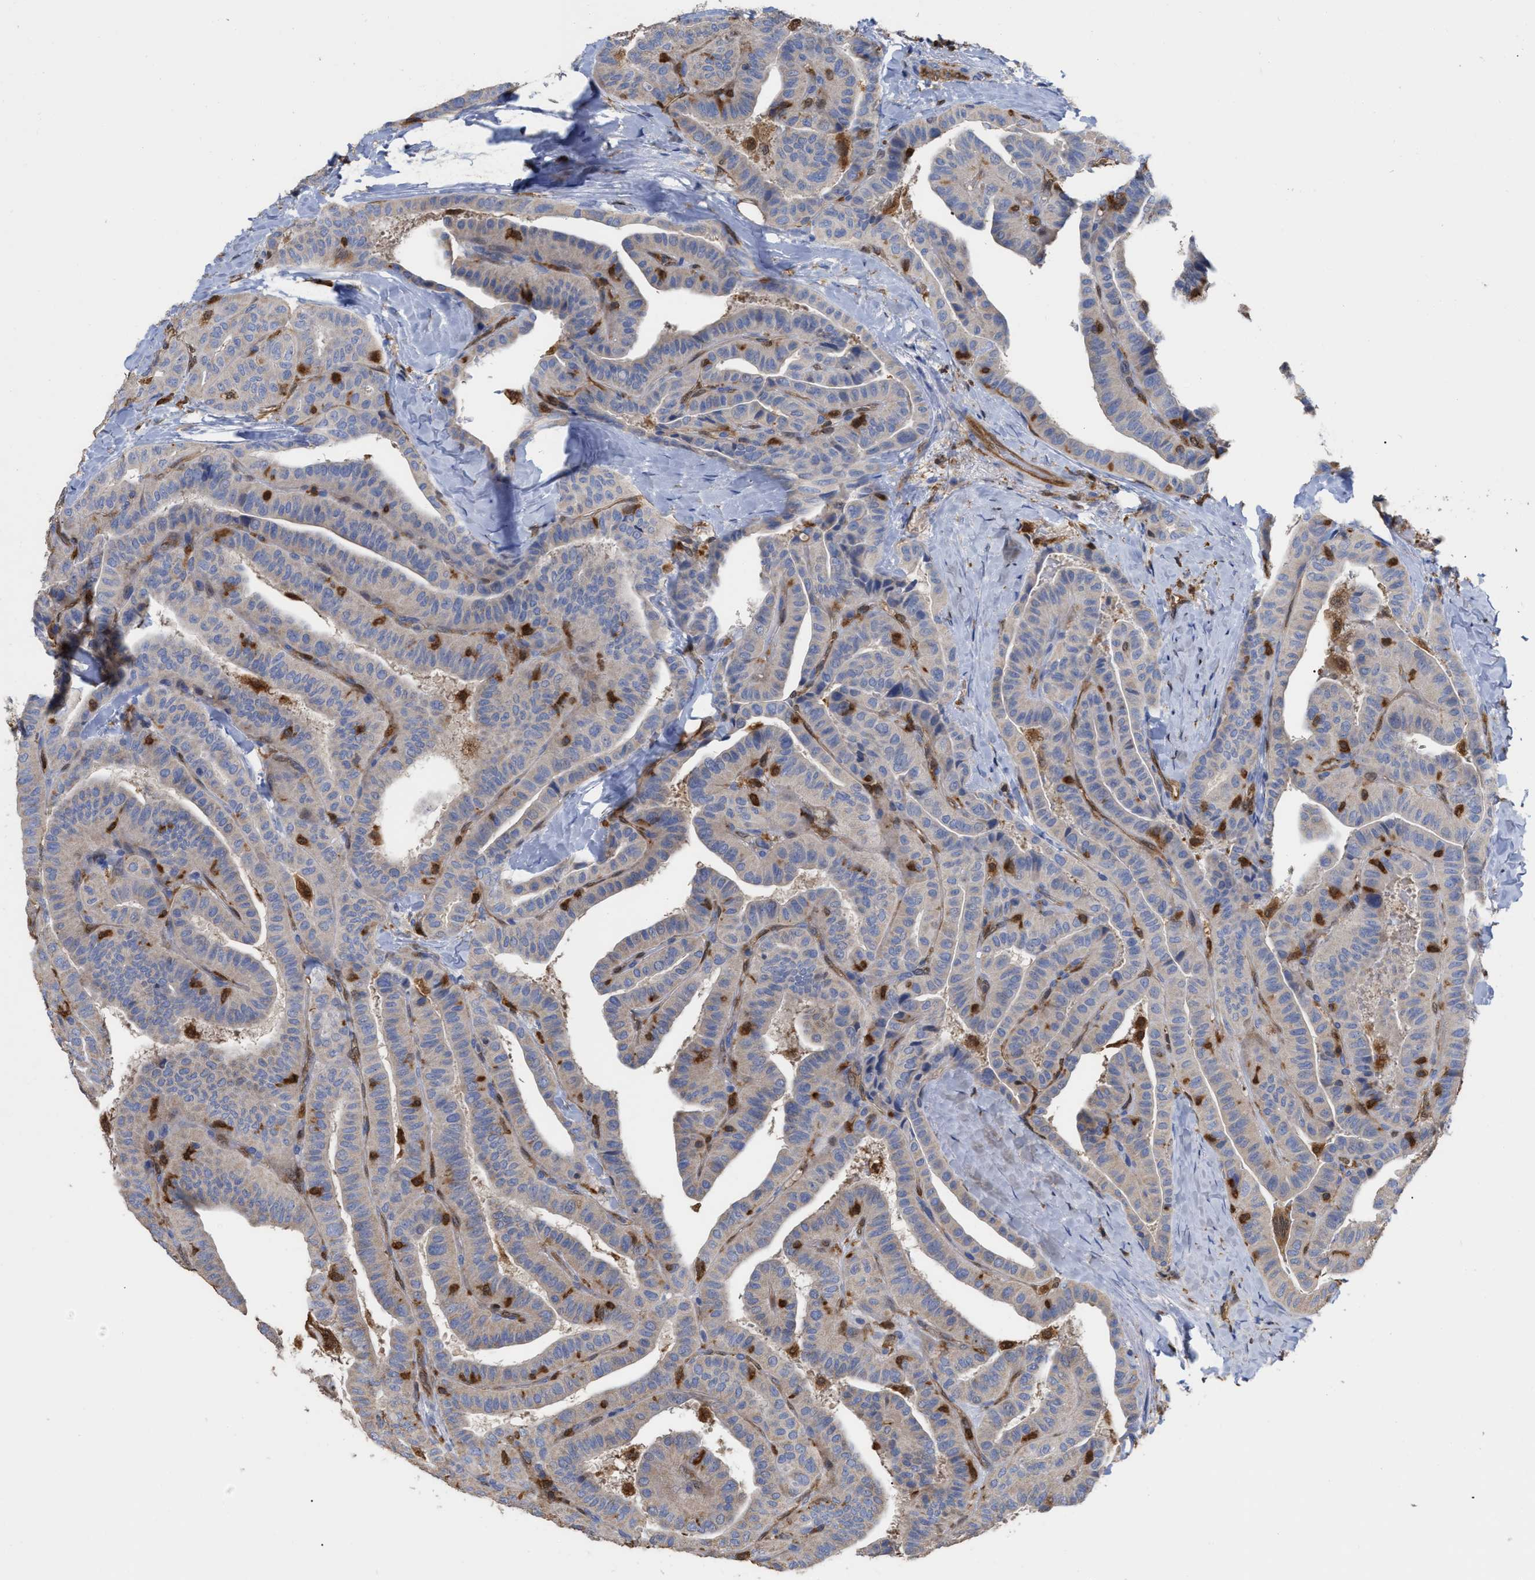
{"staining": {"intensity": "weak", "quantity": "<25%", "location": "cytoplasmic/membranous"}, "tissue": "thyroid cancer", "cell_type": "Tumor cells", "image_type": "cancer", "snomed": [{"axis": "morphology", "description": "Papillary adenocarcinoma, NOS"}, {"axis": "topography", "description": "Thyroid gland"}], "caption": "DAB immunohistochemical staining of papillary adenocarcinoma (thyroid) shows no significant positivity in tumor cells. (Stains: DAB IHC with hematoxylin counter stain, Microscopy: brightfield microscopy at high magnification).", "gene": "GIMAP4", "patient": {"sex": "male", "age": 77}}